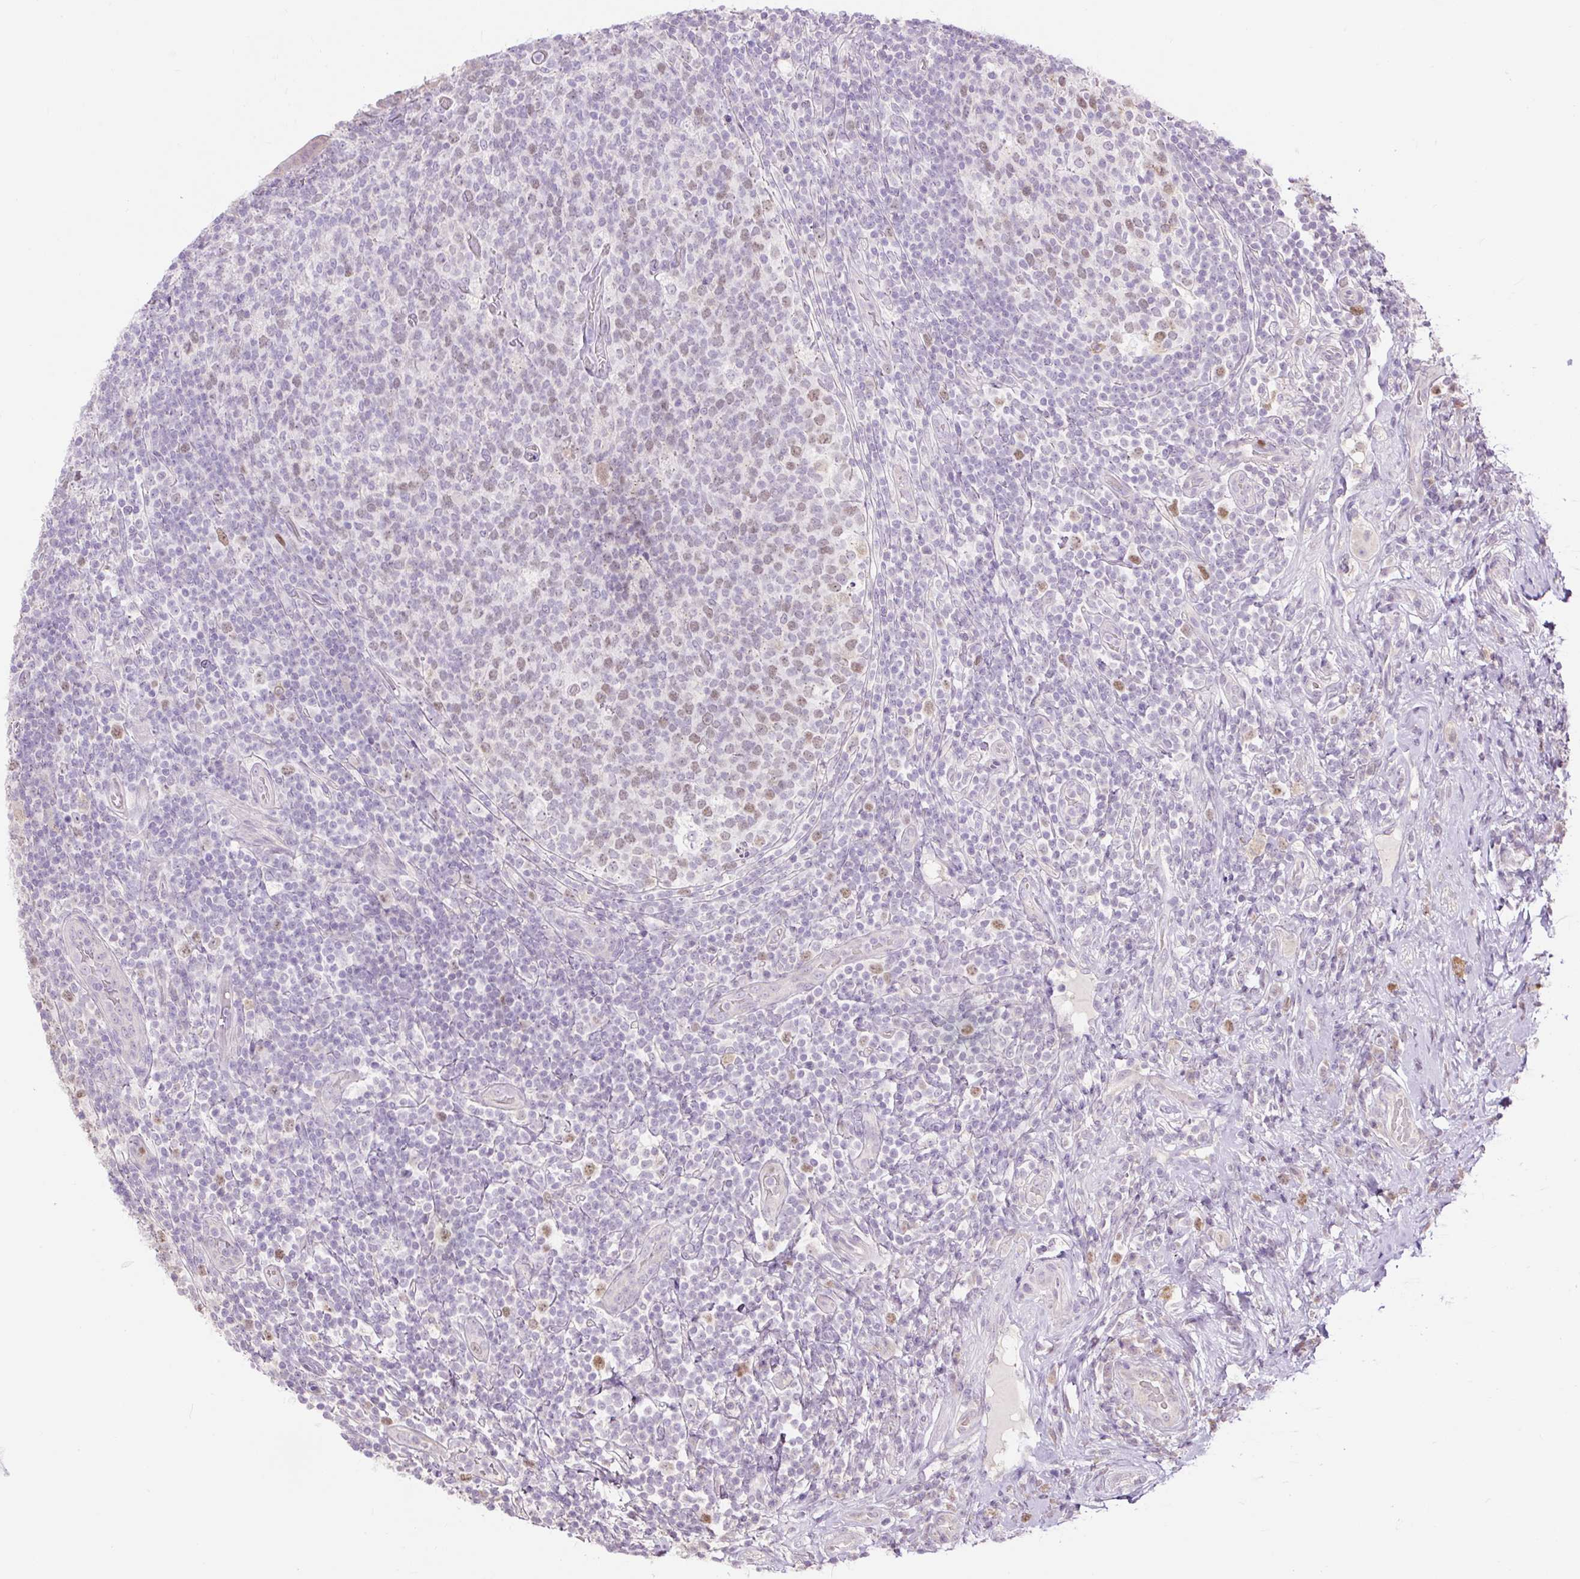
{"staining": {"intensity": "weak", "quantity": "<25%", "location": "nuclear"}, "tissue": "appendix", "cell_type": "Glandular cells", "image_type": "normal", "snomed": [{"axis": "morphology", "description": "Normal tissue, NOS"}, {"axis": "topography", "description": "Appendix"}], "caption": "Glandular cells show no significant positivity in benign appendix.", "gene": "RACGAP1", "patient": {"sex": "female", "age": 43}}